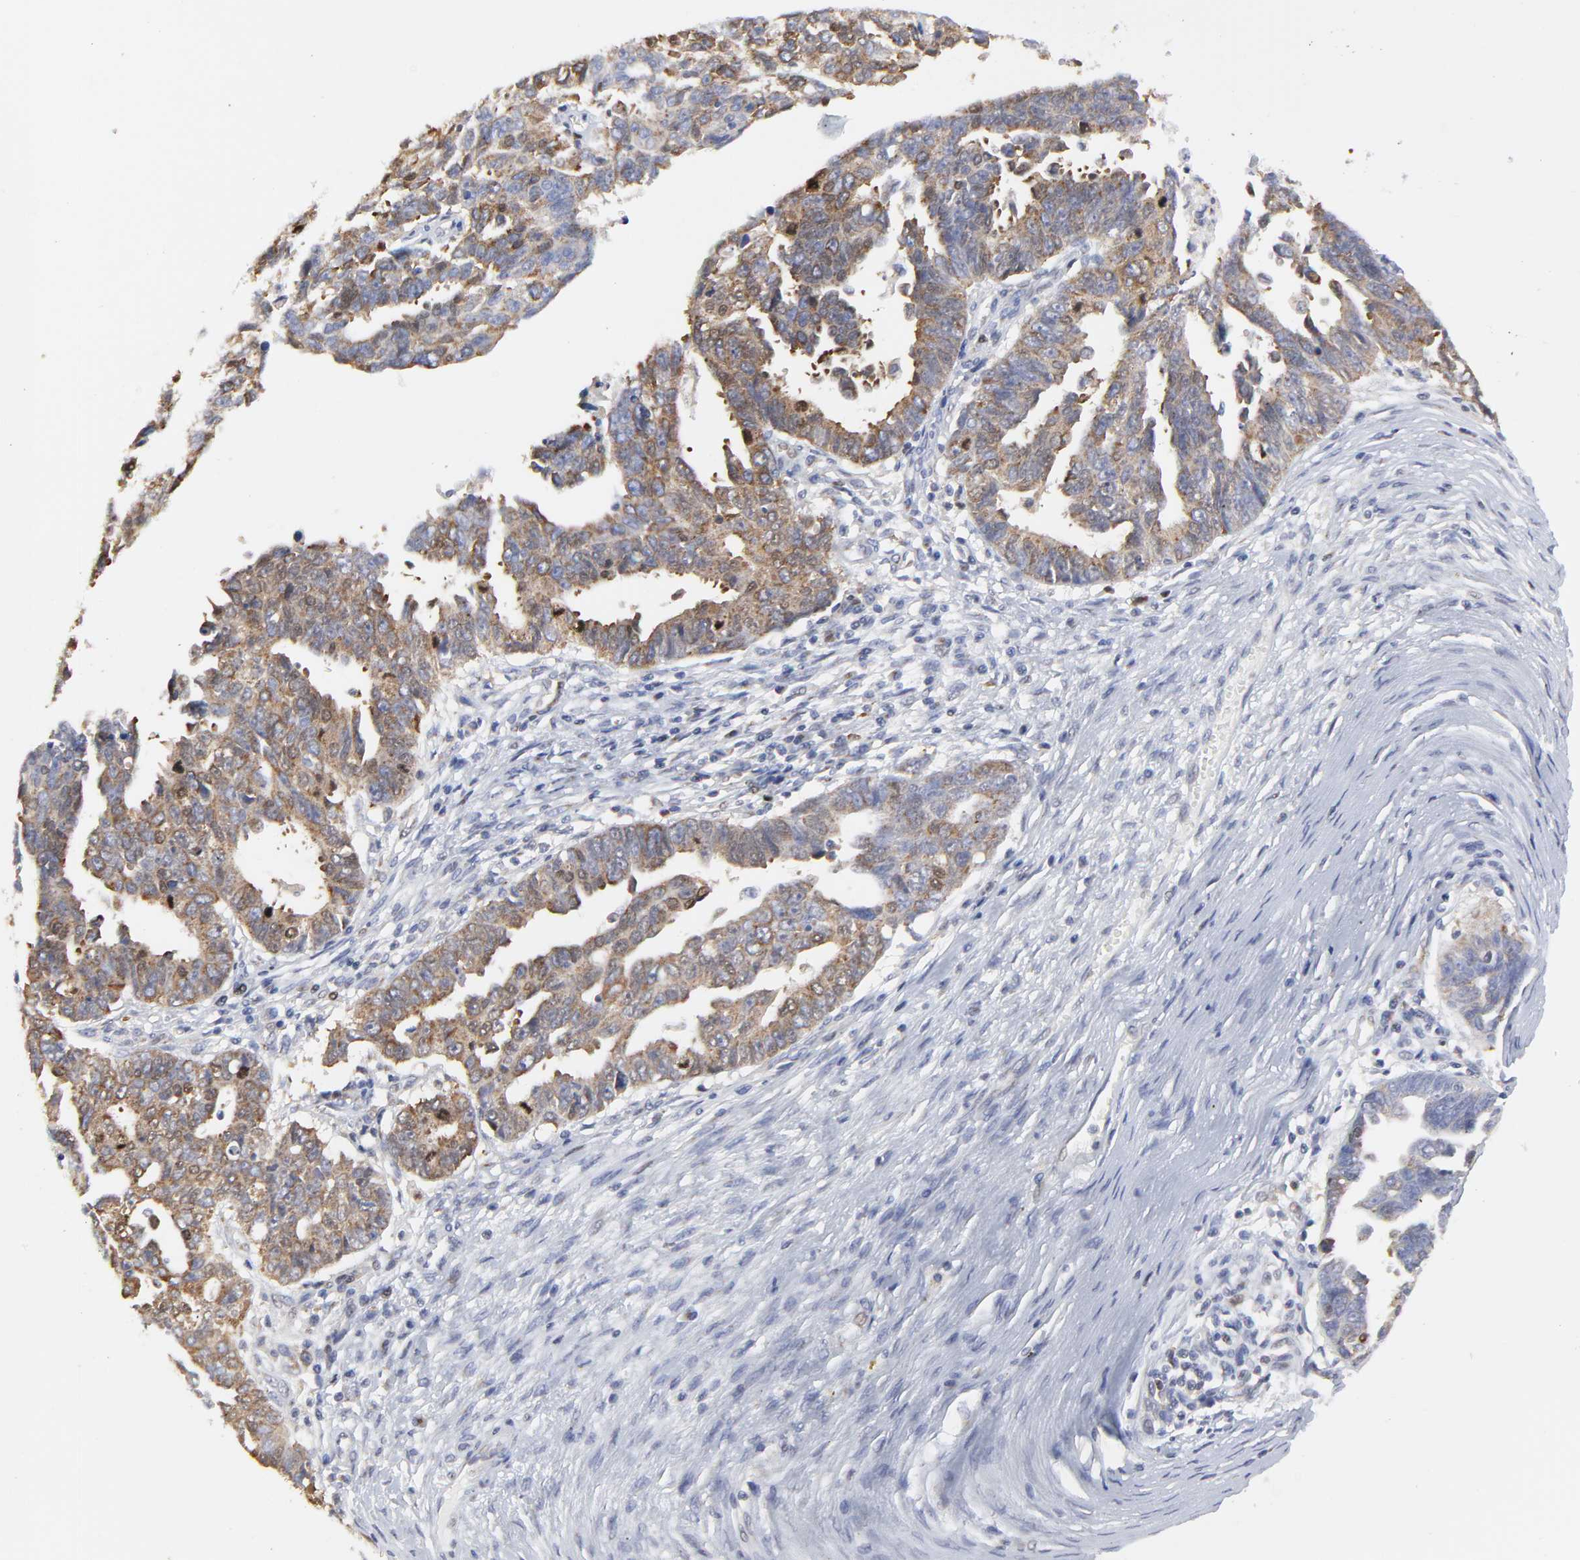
{"staining": {"intensity": "moderate", "quantity": "25%-75%", "location": "cytoplasmic/membranous"}, "tissue": "ovarian cancer", "cell_type": "Tumor cells", "image_type": "cancer", "snomed": [{"axis": "morphology", "description": "Carcinoma, endometroid"}, {"axis": "morphology", "description": "Cystadenocarcinoma, serous, NOS"}, {"axis": "topography", "description": "Ovary"}], "caption": "Moderate cytoplasmic/membranous protein positivity is appreciated in about 25%-75% of tumor cells in ovarian cancer.", "gene": "NCAPH", "patient": {"sex": "female", "age": 45}}